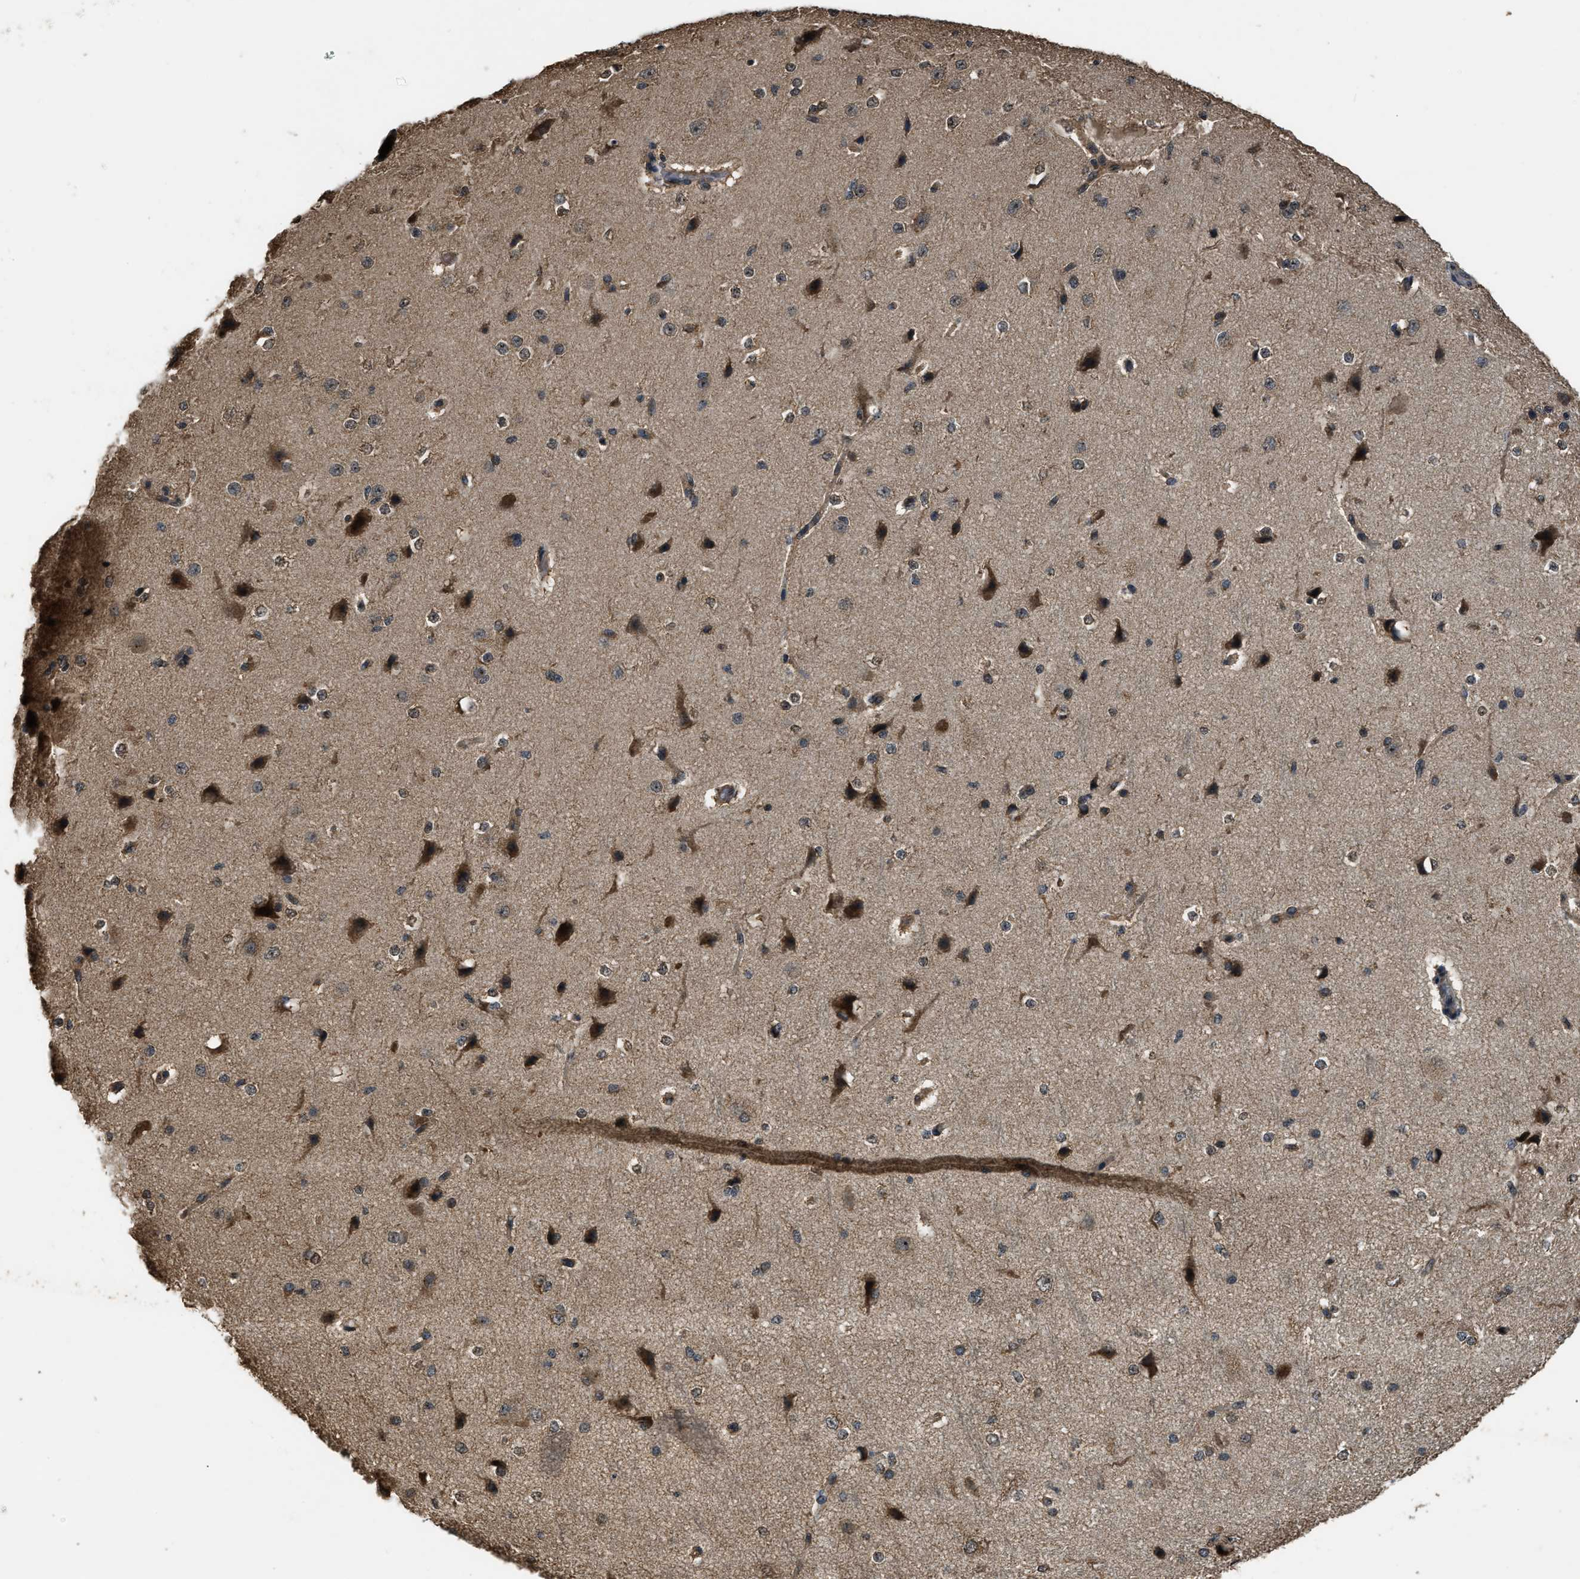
{"staining": {"intensity": "weak", "quantity": ">75%", "location": "cytoplasmic/membranous"}, "tissue": "cerebral cortex", "cell_type": "Endothelial cells", "image_type": "normal", "snomed": [{"axis": "morphology", "description": "Normal tissue, NOS"}, {"axis": "morphology", "description": "Developmental malformation"}, {"axis": "topography", "description": "Cerebral cortex"}], "caption": "An image of human cerebral cortex stained for a protein reveals weak cytoplasmic/membranous brown staining in endothelial cells.", "gene": "DENND6B", "patient": {"sex": "female", "age": 30}}